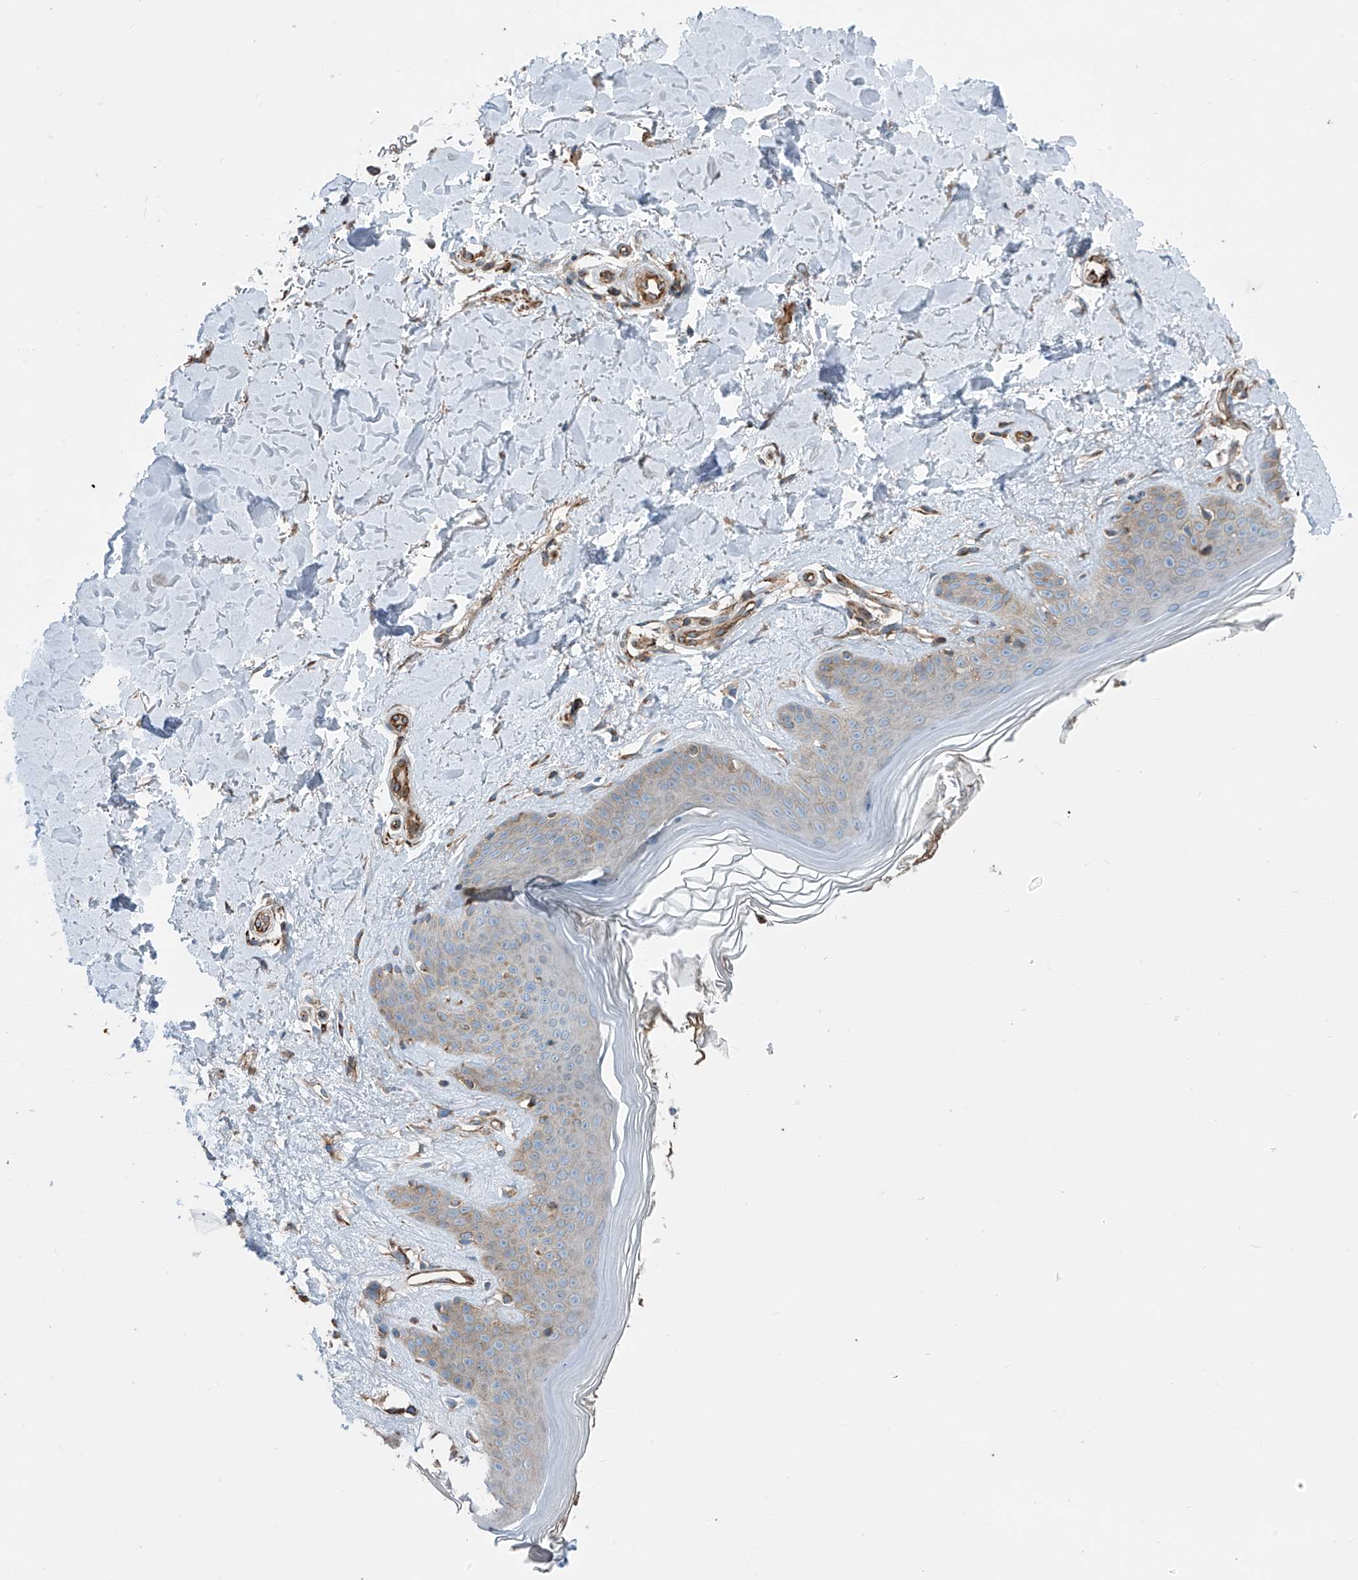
{"staining": {"intensity": "moderate", "quantity": ">75%", "location": "cytoplasmic/membranous"}, "tissue": "skin", "cell_type": "Fibroblasts", "image_type": "normal", "snomed": [{"axis": "morphology", "description": "Normal tissue, NOS"}, {"axis": "topography", "description": "Skin"}], "caption": "DAB (3,3'-diaminobenzidine) immunohistochemical staining of benign skin demonstrates moderate cytoplasmic/membranous protein expression in about >75% of fibroblasts.", "gene": "SLC1A5", "patient": {"sex": "female", "age": 64}}